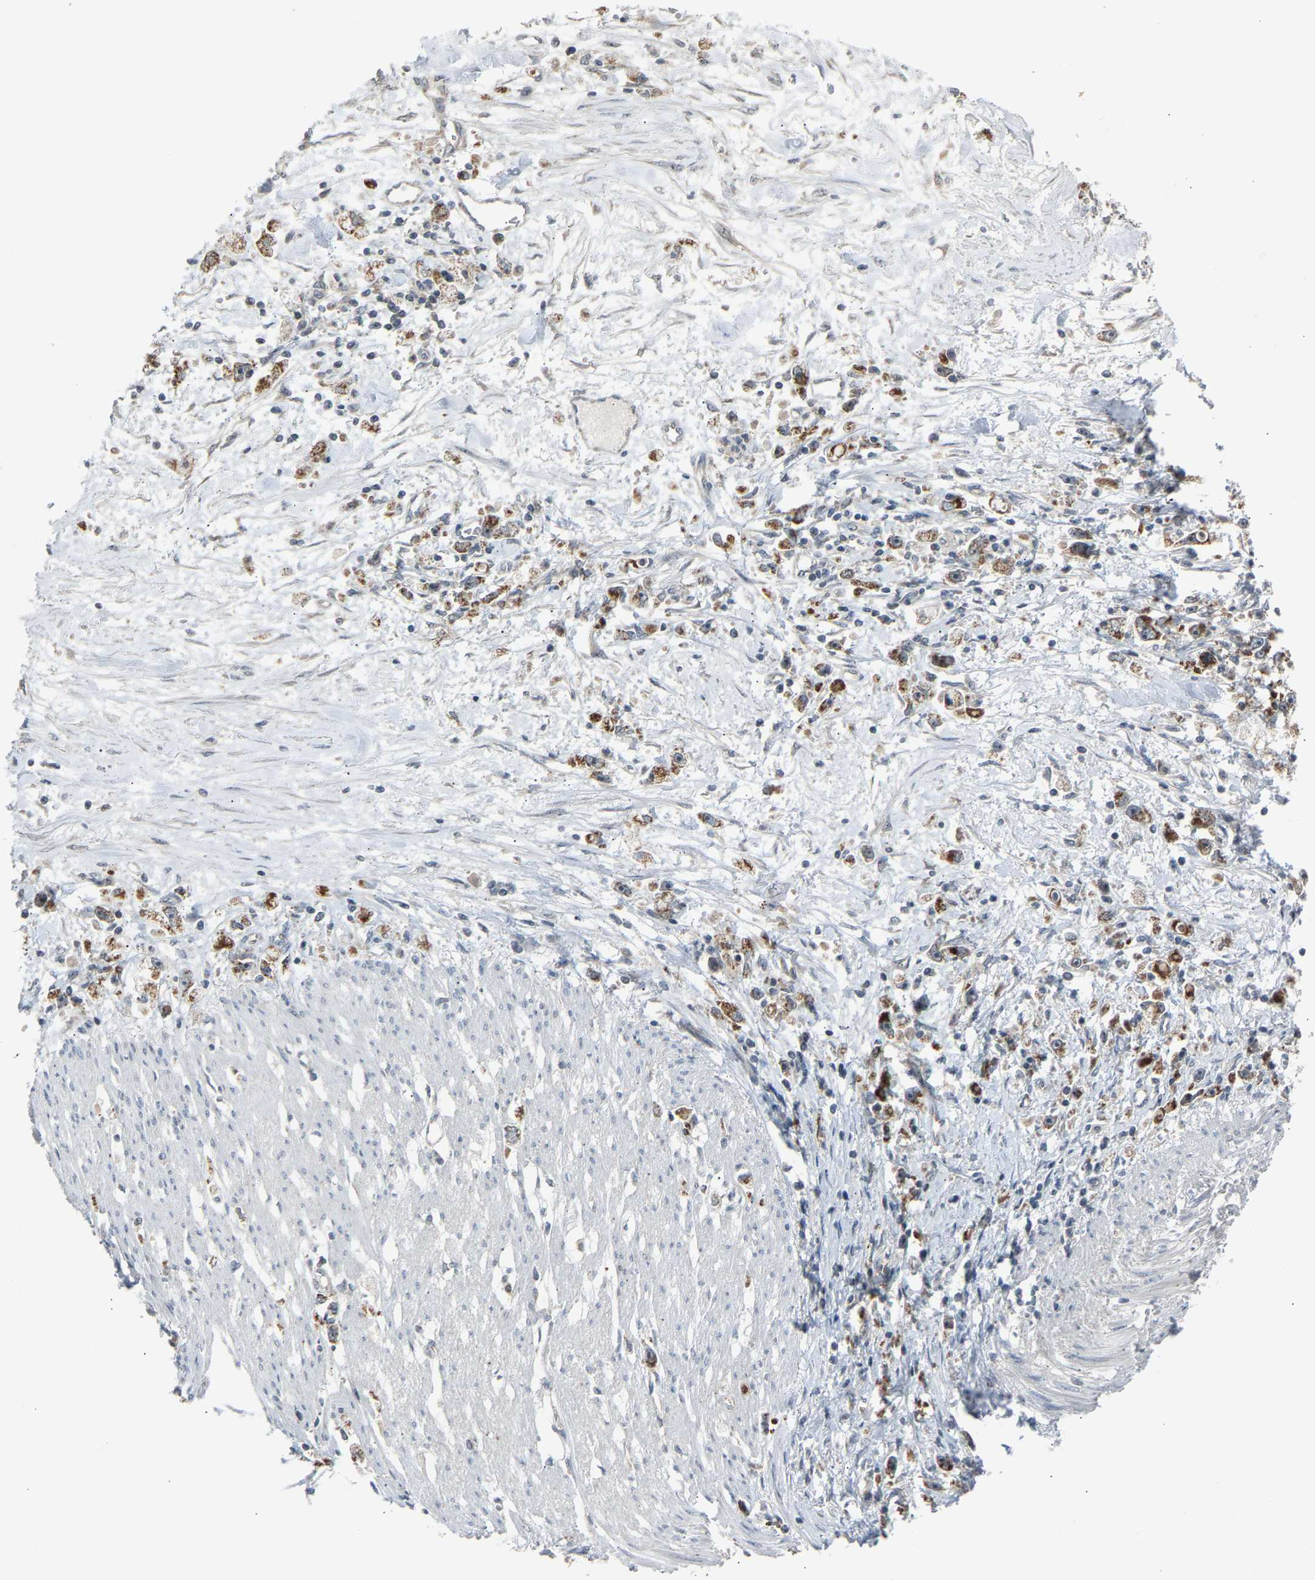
{"staining": {"intensity": "moderate", "quantity": ">75%", "location": "cytoplasmic/membranous"}, "tissue": "stomach cancer", "cell_type": "Tumor cells", "image_type": "cancer", "snomed": [{"axis": "morphology", "description": "Adenocarcinoma, NOS"}, {"axis": "topography", "description": "Stomach"}], "caption": "Tumor cells demonstrate medium levels of moderate cytoplasmic/membranous positivity in approximately >75% of cells in human stomach cancer.", "gene": "SLIRP", "patient": {"sex": "female", "age": 59}}